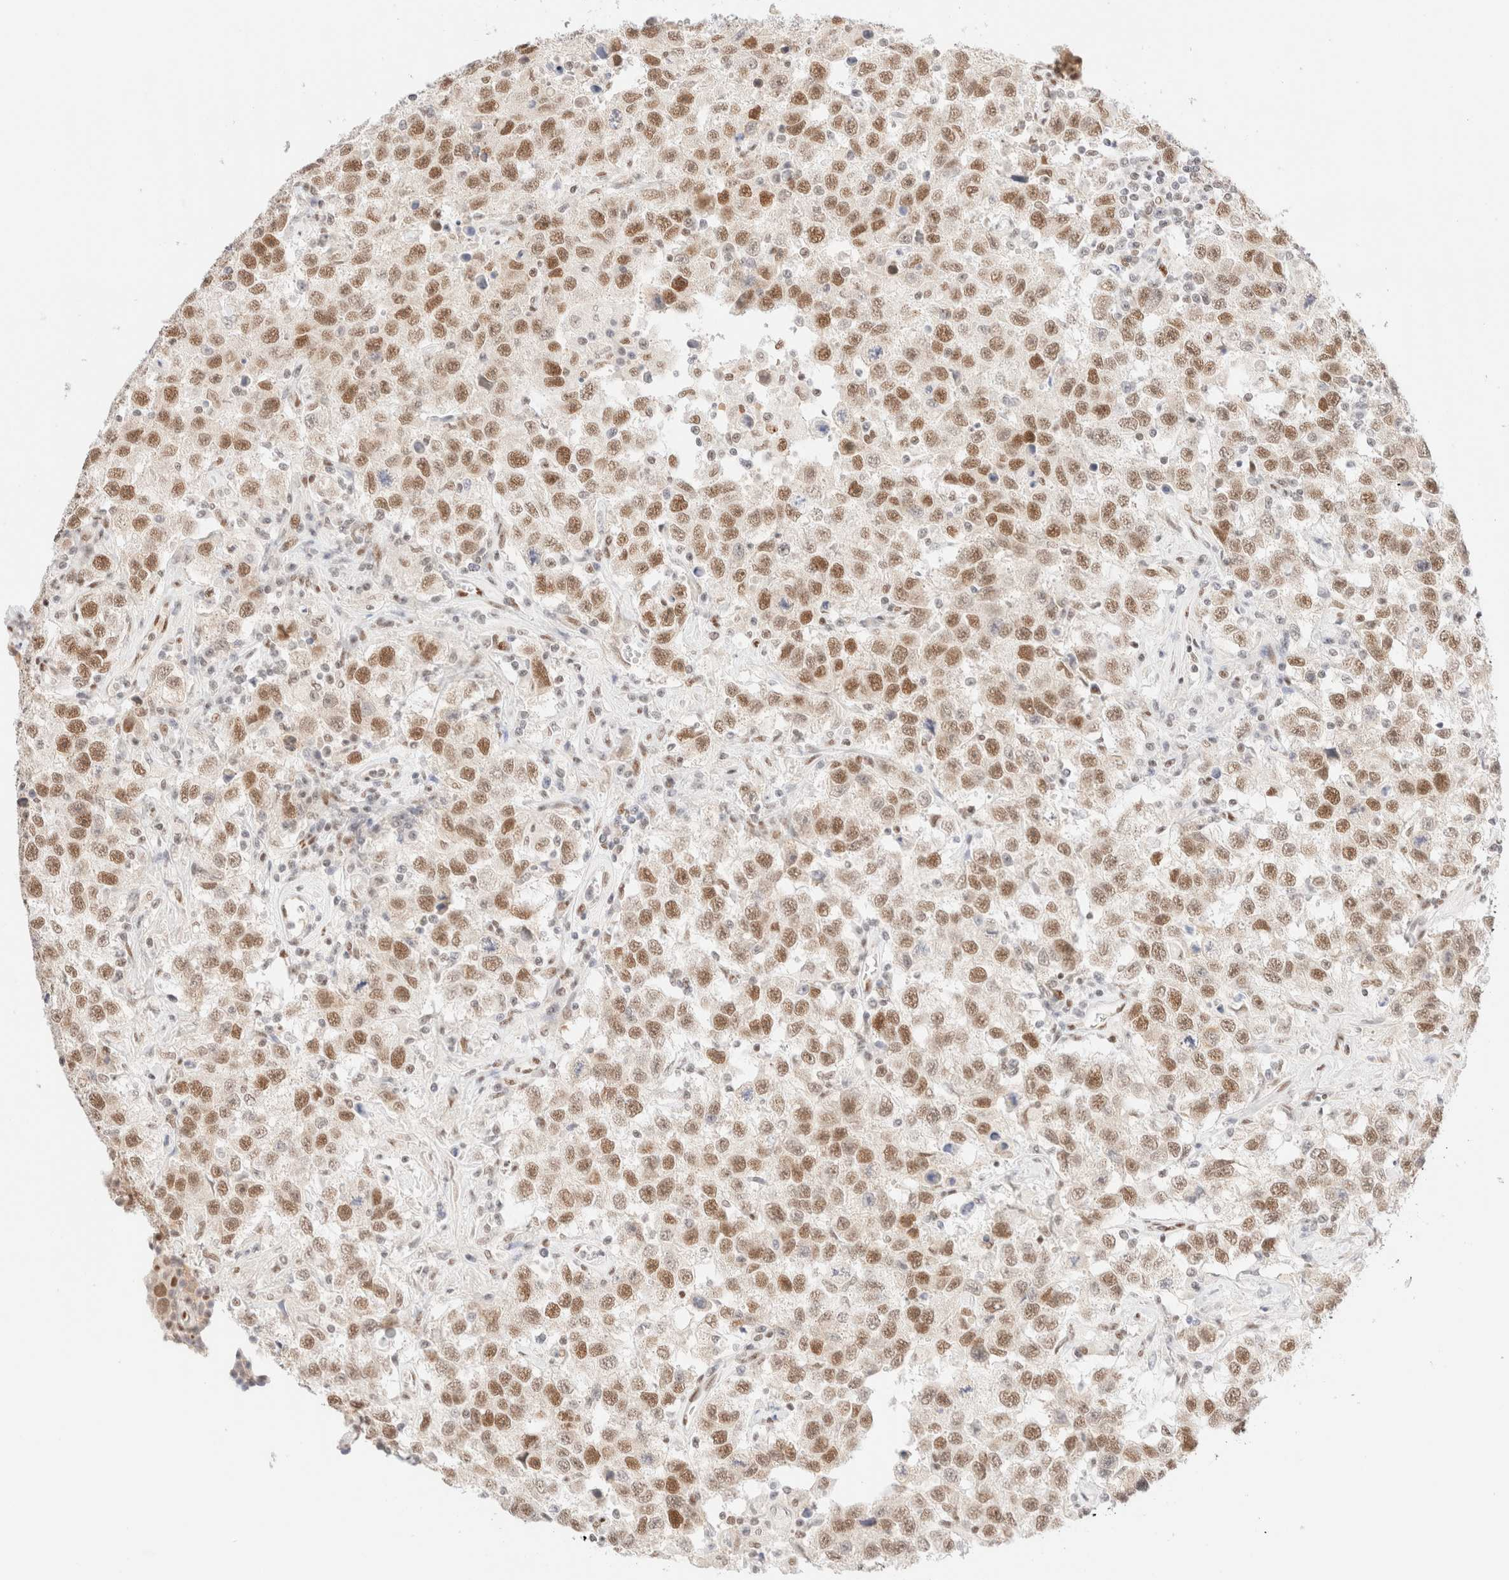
{"staining": {"intensity": "moderate", "quantity": ">75%", "location": "nuclear"}, "tissue": "testis cancer", "cell_type": "Tumor cells", "image_type": "cancer", "snomed": [{"axis": "morphology", "description": "Seminoma, NOS"}, {"axis": "topography", "description": "Testis"}], "caption": "Human testis cancer (seminoma) stained with a protein marker demonstrates moderate staining in tumor cells.", "gene": "CIC", "patient": {"sex": "male", "age": 41}}